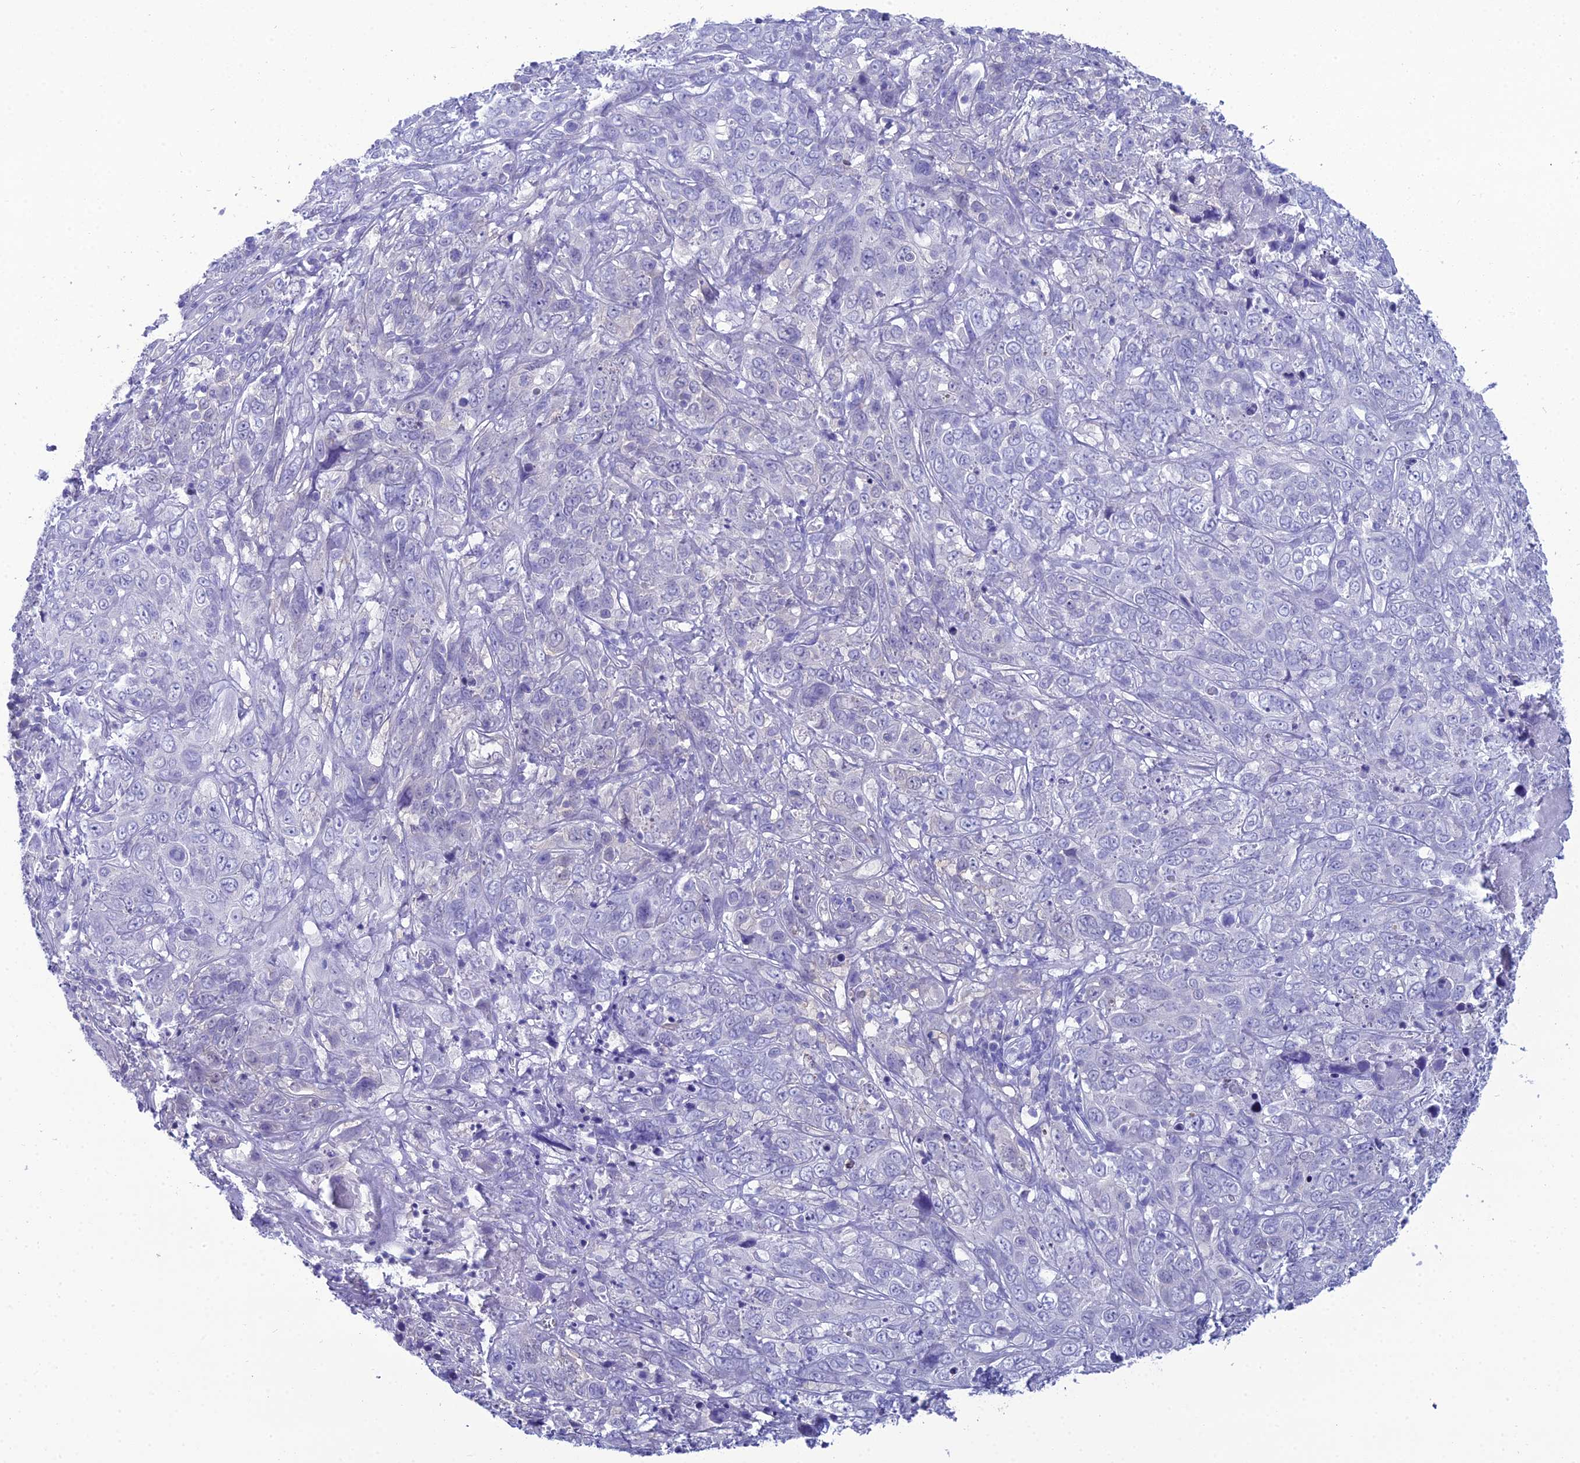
{"staining": {"intensity": "negative", "quantity": "none", "location": "none"}, "tissue": "cervical cancer", "cell_type": "Tumor cells", "image_type": "cancer", "snomed": [{"axis": "morphology", "description": "Squamous cell carcinoma, NOS"}, {"axis": "topography", "description": "Cervix"}], "caption": "A photomicrograph of squamous cell carcinoma (cervical) stained for a protein shows no brown staining in tumor cells.", "gene": "GNPNAT1", "patient": {"sex": "female", "age": 46}}